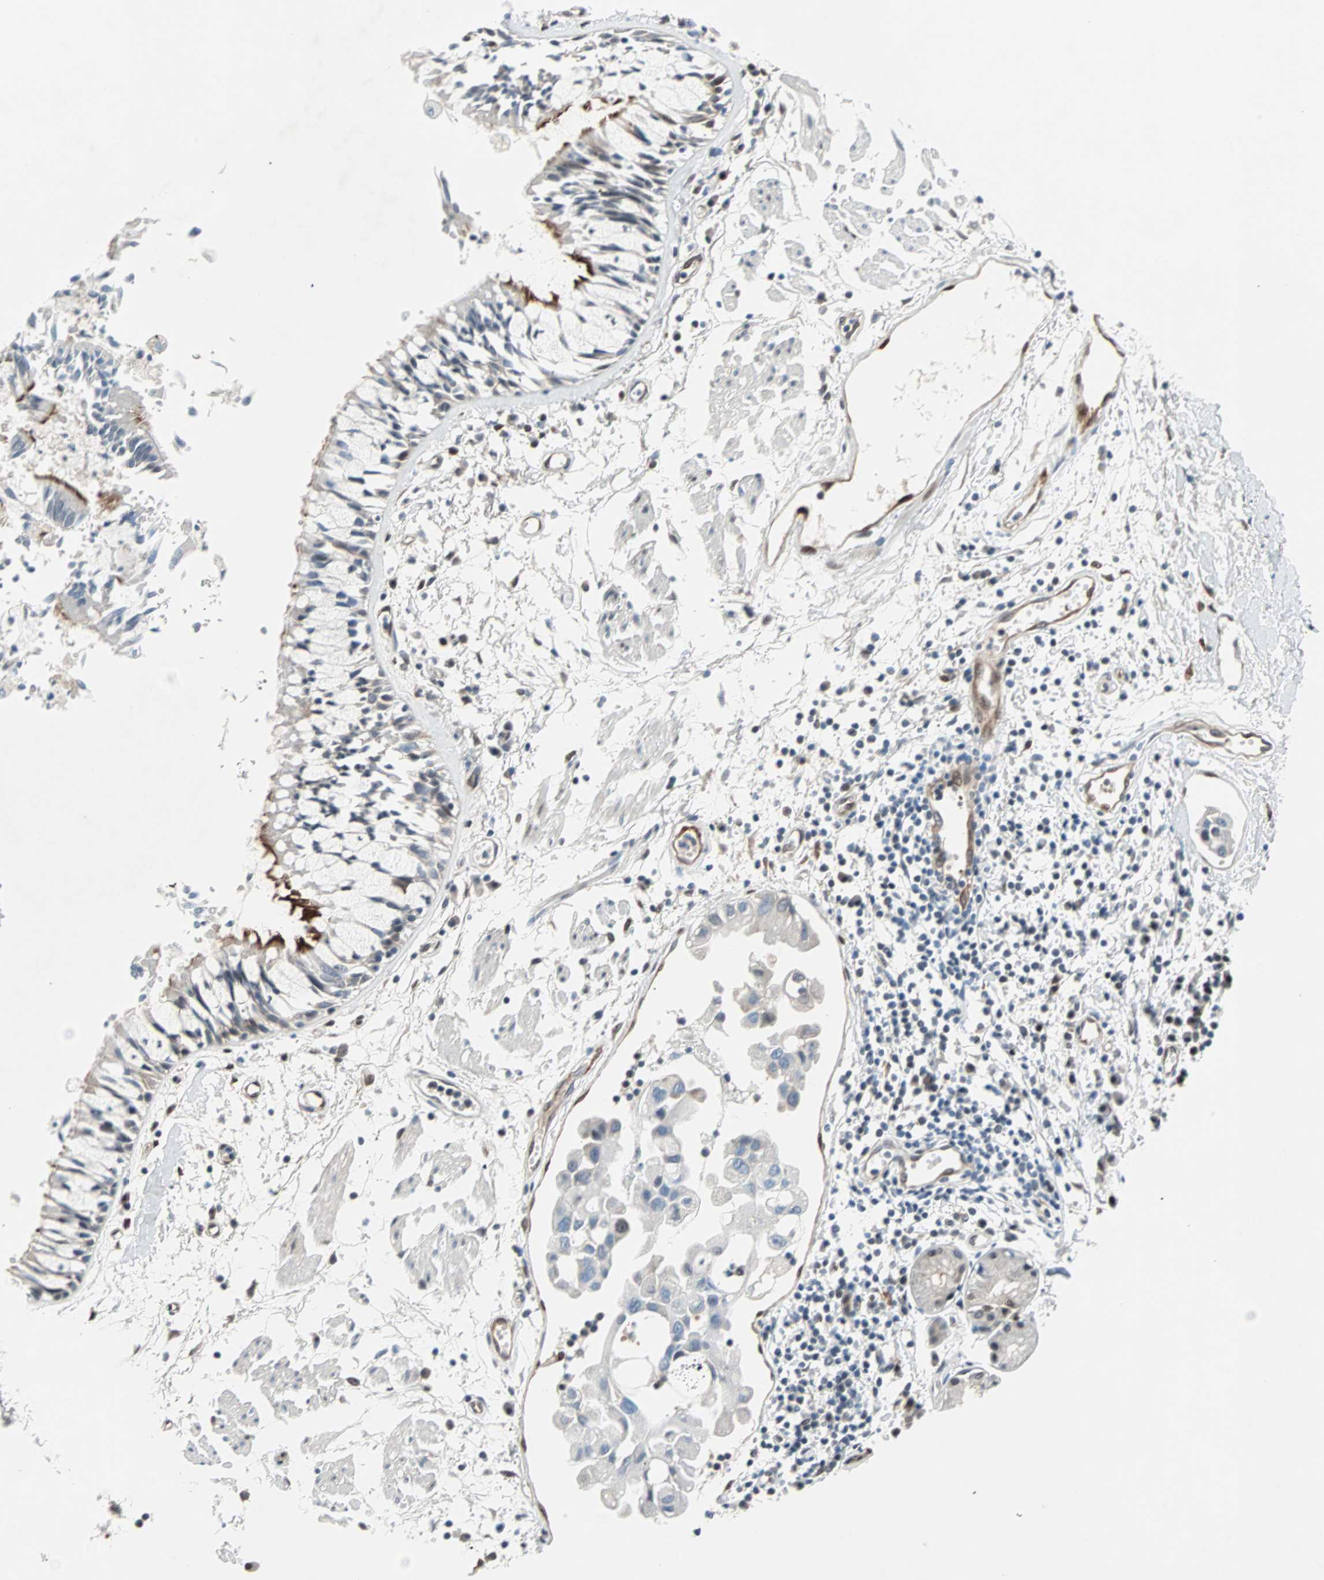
{"staining": {"intensity": "moderate", "quantity": ">75%", "location": "nuclear"}, "tissue": "adipose tissue", "cell_type": "Adipocytes", "image_type": "normal", "snomed": [{"axis": "morphology", "description": "Normal tissue, NOS"}, {"axis": "morphology", "description": "Adenocarcinoma, NOS"}, {"axis": "topography", "description": "Cartilage tissue"}, {"axis": "topography", "description": "Bronchus"}, {"axis": "topography", "description": "Lung"}], "caption": "Adipose tissue stained with IHC exhibits moderate nuclear staining in approximately >75% of adipocytes. Using DAB (brown) and hematoxylin (blue) stains, captured at high magnification using brightfield microscopy.", "gene": "WWTR1", "patient": {"sex": "female", "age": 67}}